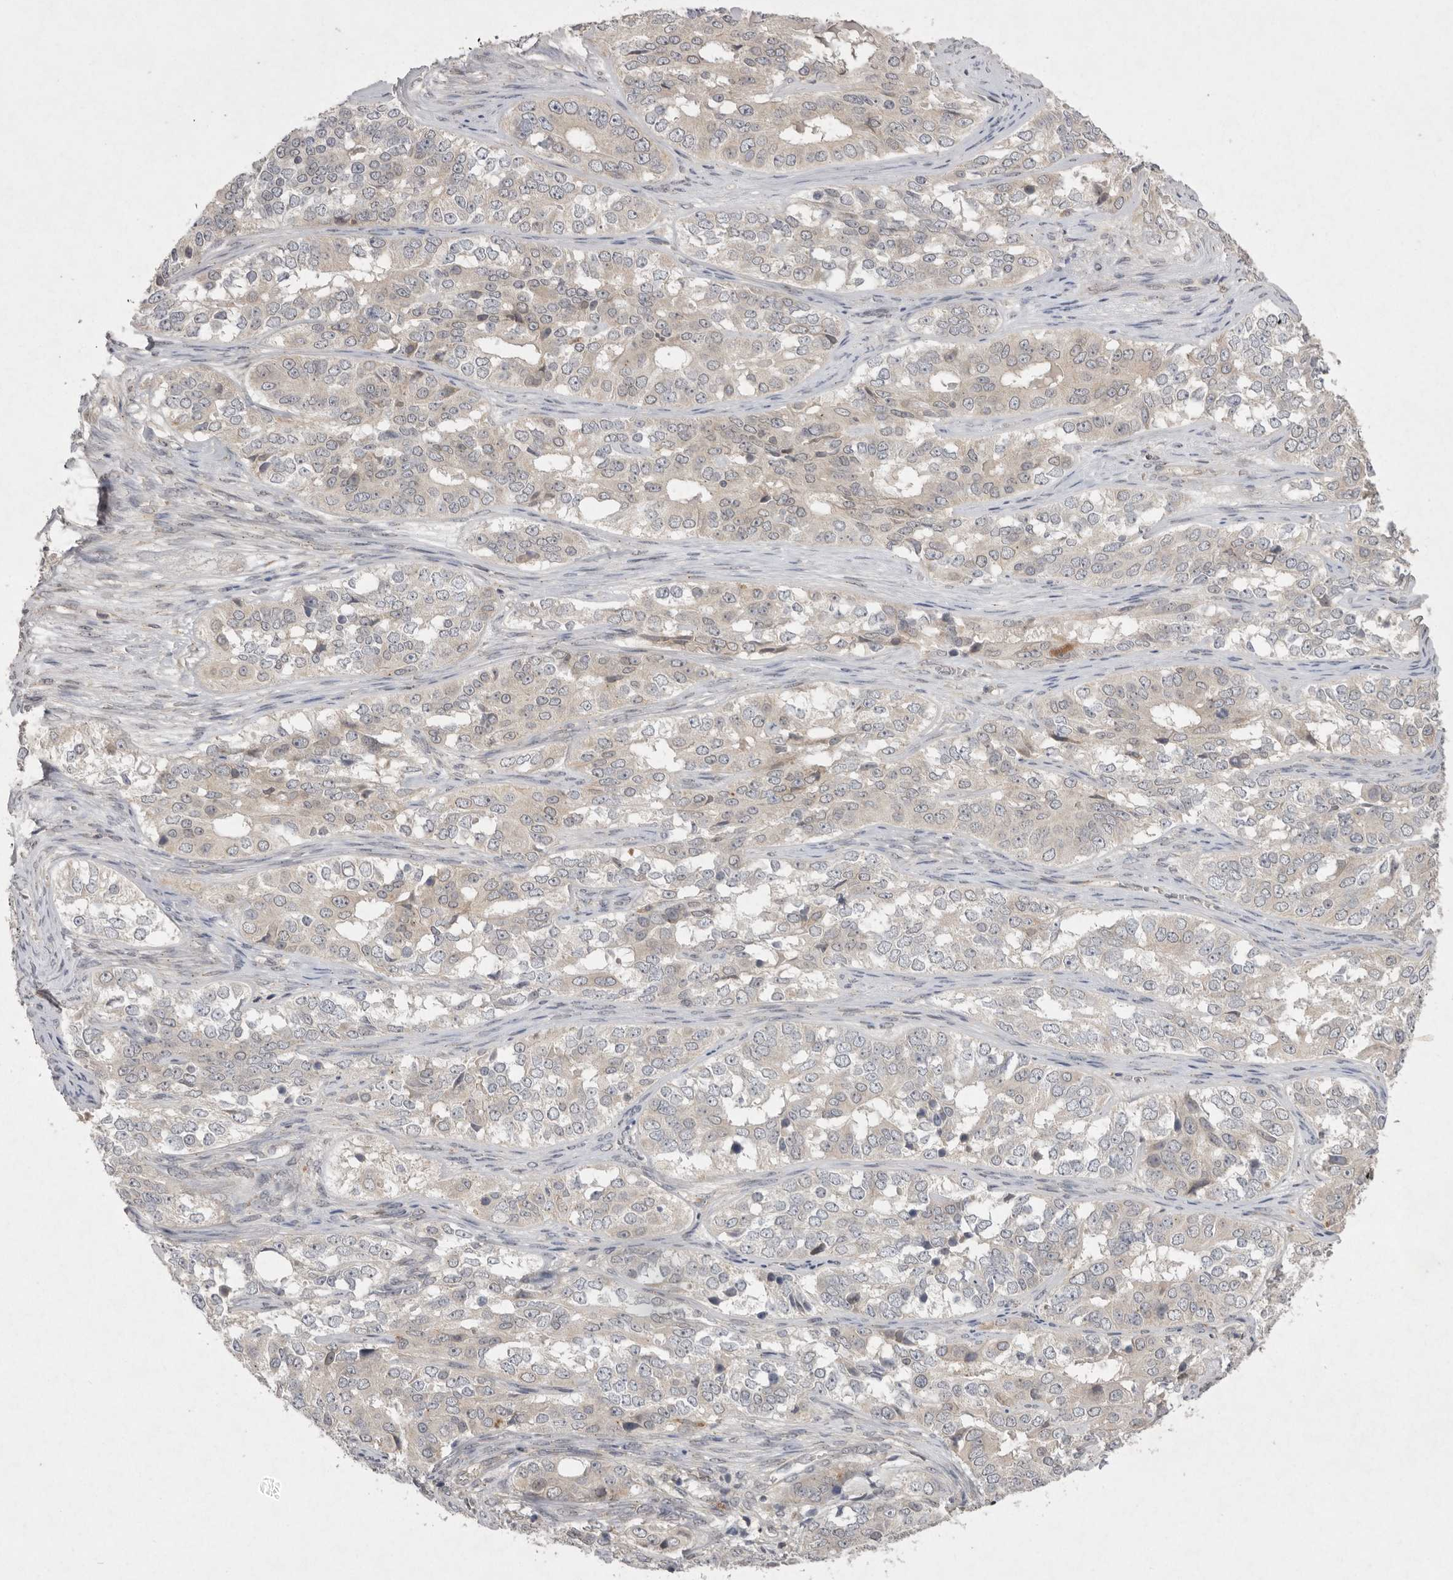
{"staining": {"intensity": "weak", "quantity": "<25%", "location": "cytoplasmic/membranous"}, "tissue": "ovarian cancer", "cell_type": "Tumor cells", "image_type": "cancer", "snomed": [{"axis": "morphology", "description": "Carcinoma, endometroid"}, {"axis": "topography", "description": "Ovary"}], "caption": "Immunohistochemistry (IHC) photomicrograph of neoplastic tissue: human endometroid carcinoma (ovarian) stained with DAB (3,3'-diaminobenzidine) displays no significant protein staining in tumor cells.", "gene": "TLR3", "patient": {"sex": "female", "age": 51}}